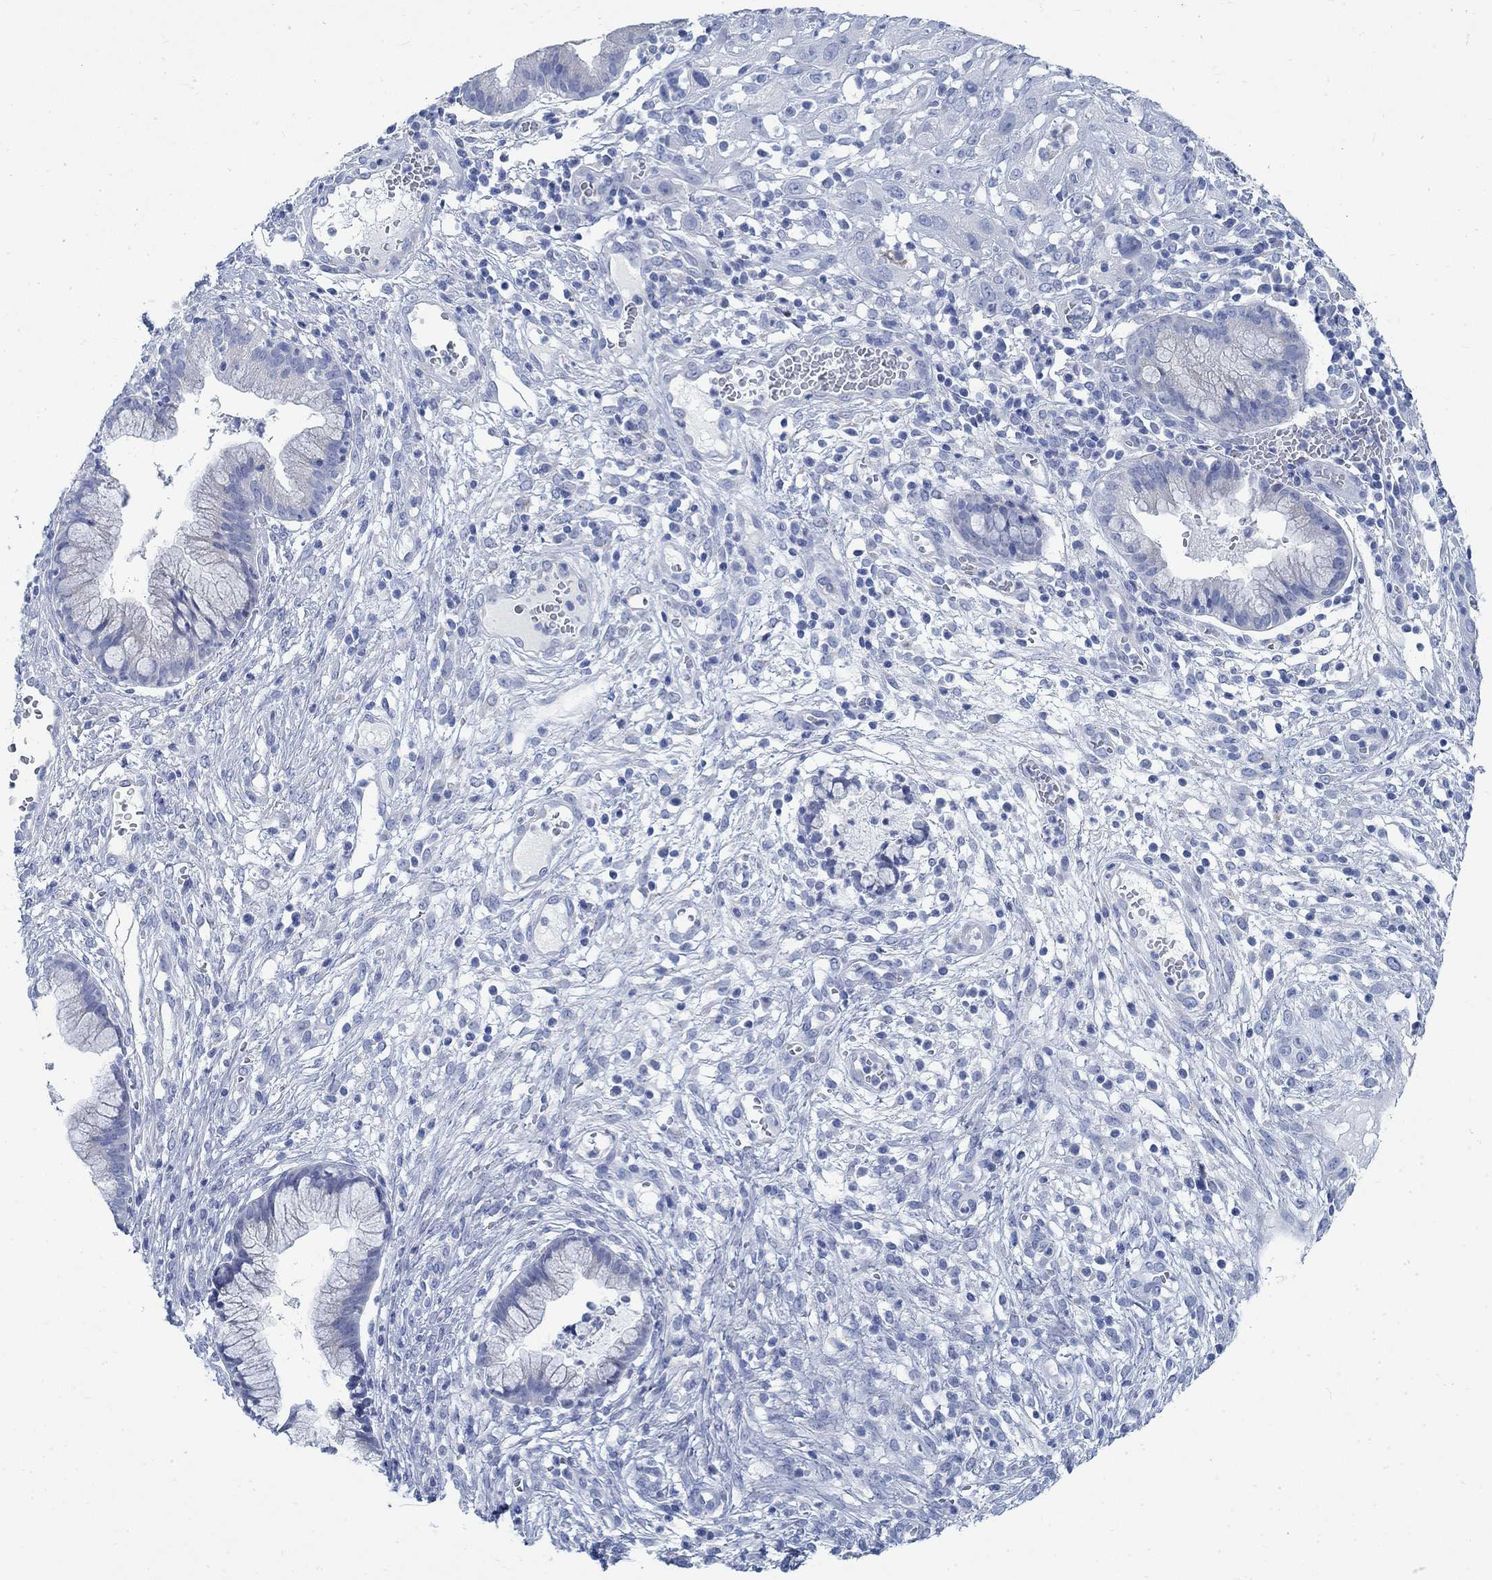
{"staining": {"intensity": "negative", "quantity": "none", "location": "none"}, "tissue": "cervical cancer", "cell_type": "Tumor cells", "image_type": "cancer", "snomed": [{"axis": "morphology", "description": "Squamous cell carcinoma, NOS"}, {"axis": "topography", "description": "Cervix"}], "caption": "Cervical cancer was stained to show a protein in brown. There is no significant expression in tumor cells.", "gene": "RBM20", "patient": {"sex": "female", "age": 32}}